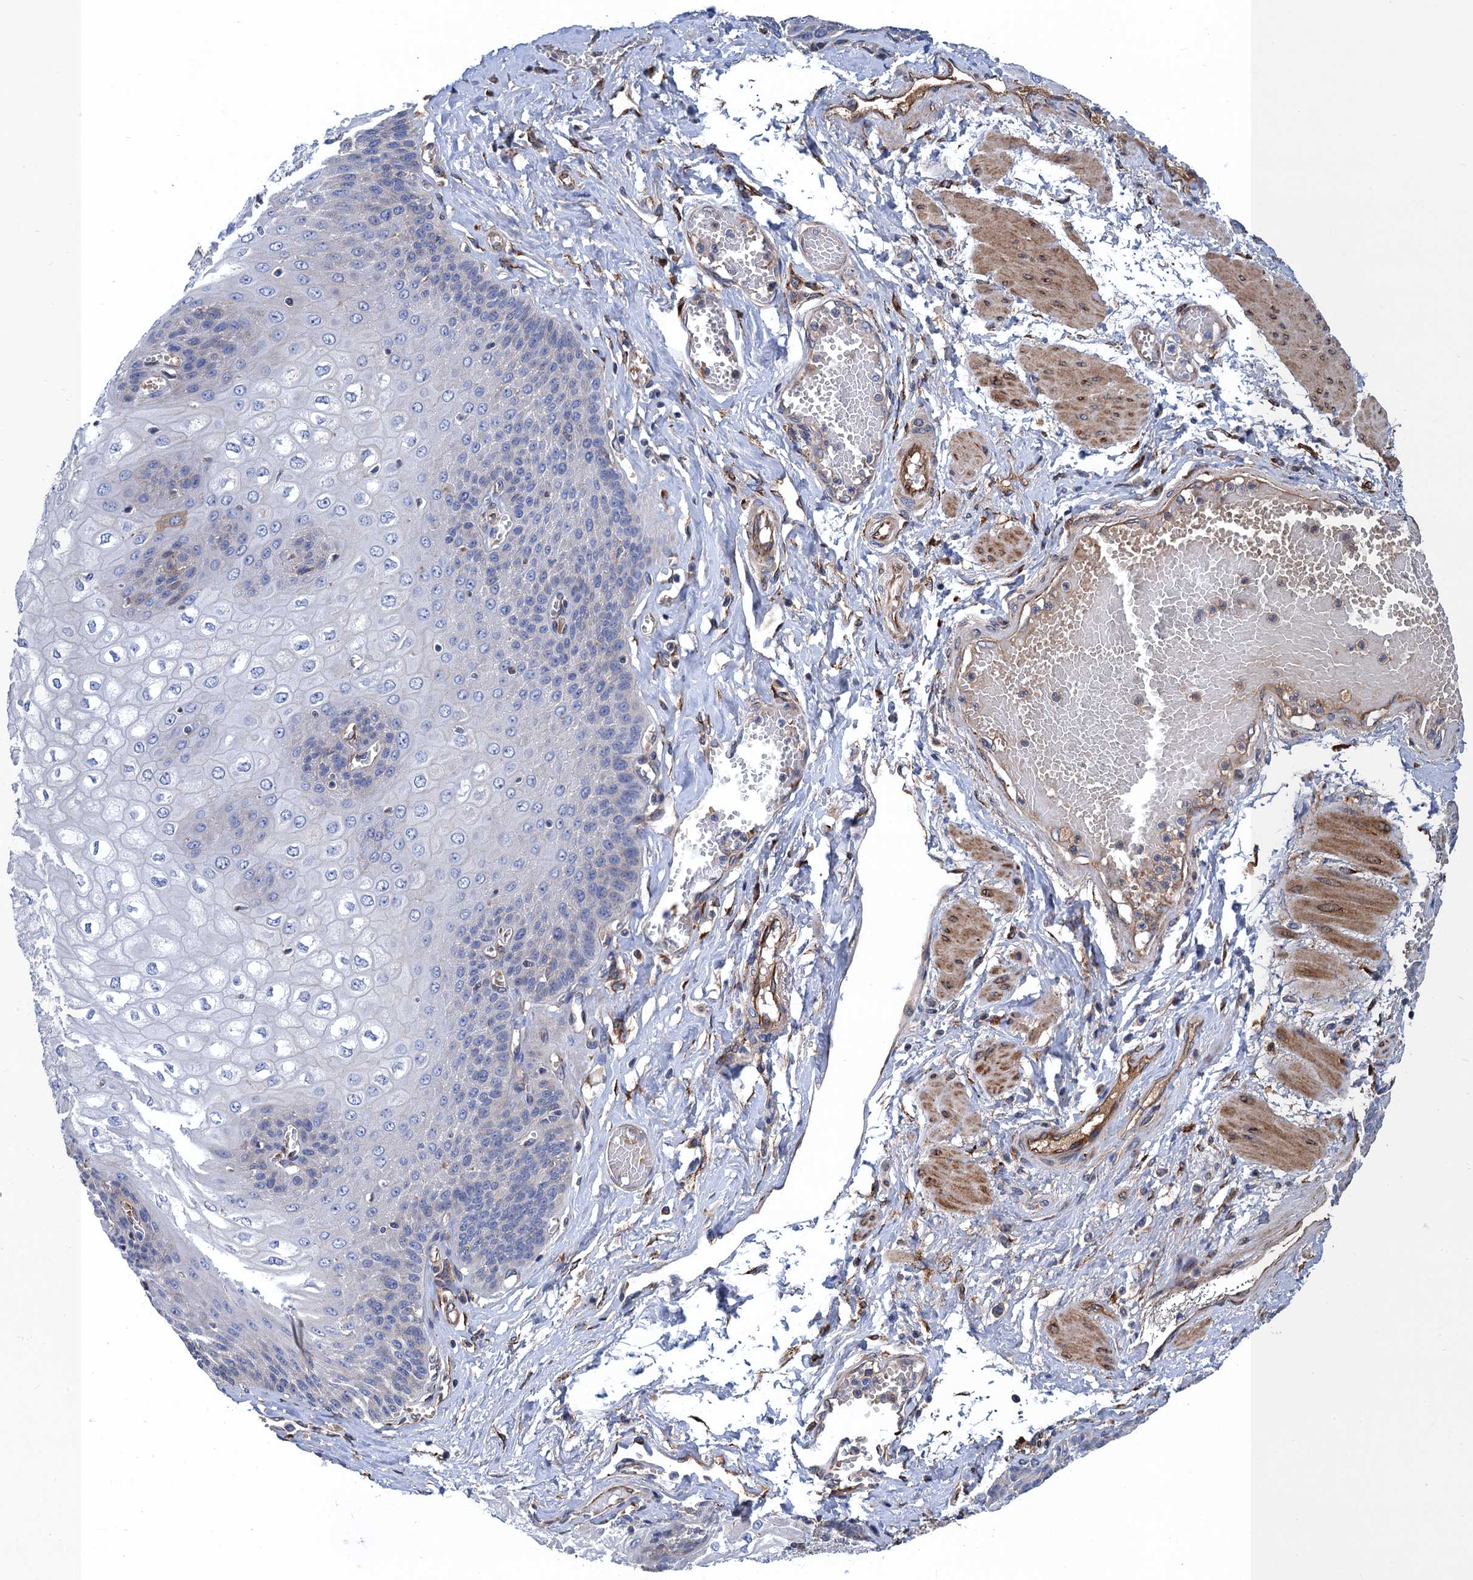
{"staining": {"intensity": "negative", "quantity": "none", "location": "none"}, "tissue": "esophagus", "cell_type": "Squamous epithelial cells", "image_type": "normal", "snomed": [{"axis": "morphology", "description": "Normal tissue, NOS"}, {"axis": "topography", "description": "Esophagus"}], "caption": "Immunohistochemistry (IHC) of unremarkable human esophagus shows no positivity in squamous epithelial cells. (DAB (3,3'-diaminobenzidine) immunohistochemistry, high magnification).", "gene": "CNNM1", "patient": {"sex": "male", "age": 60}}